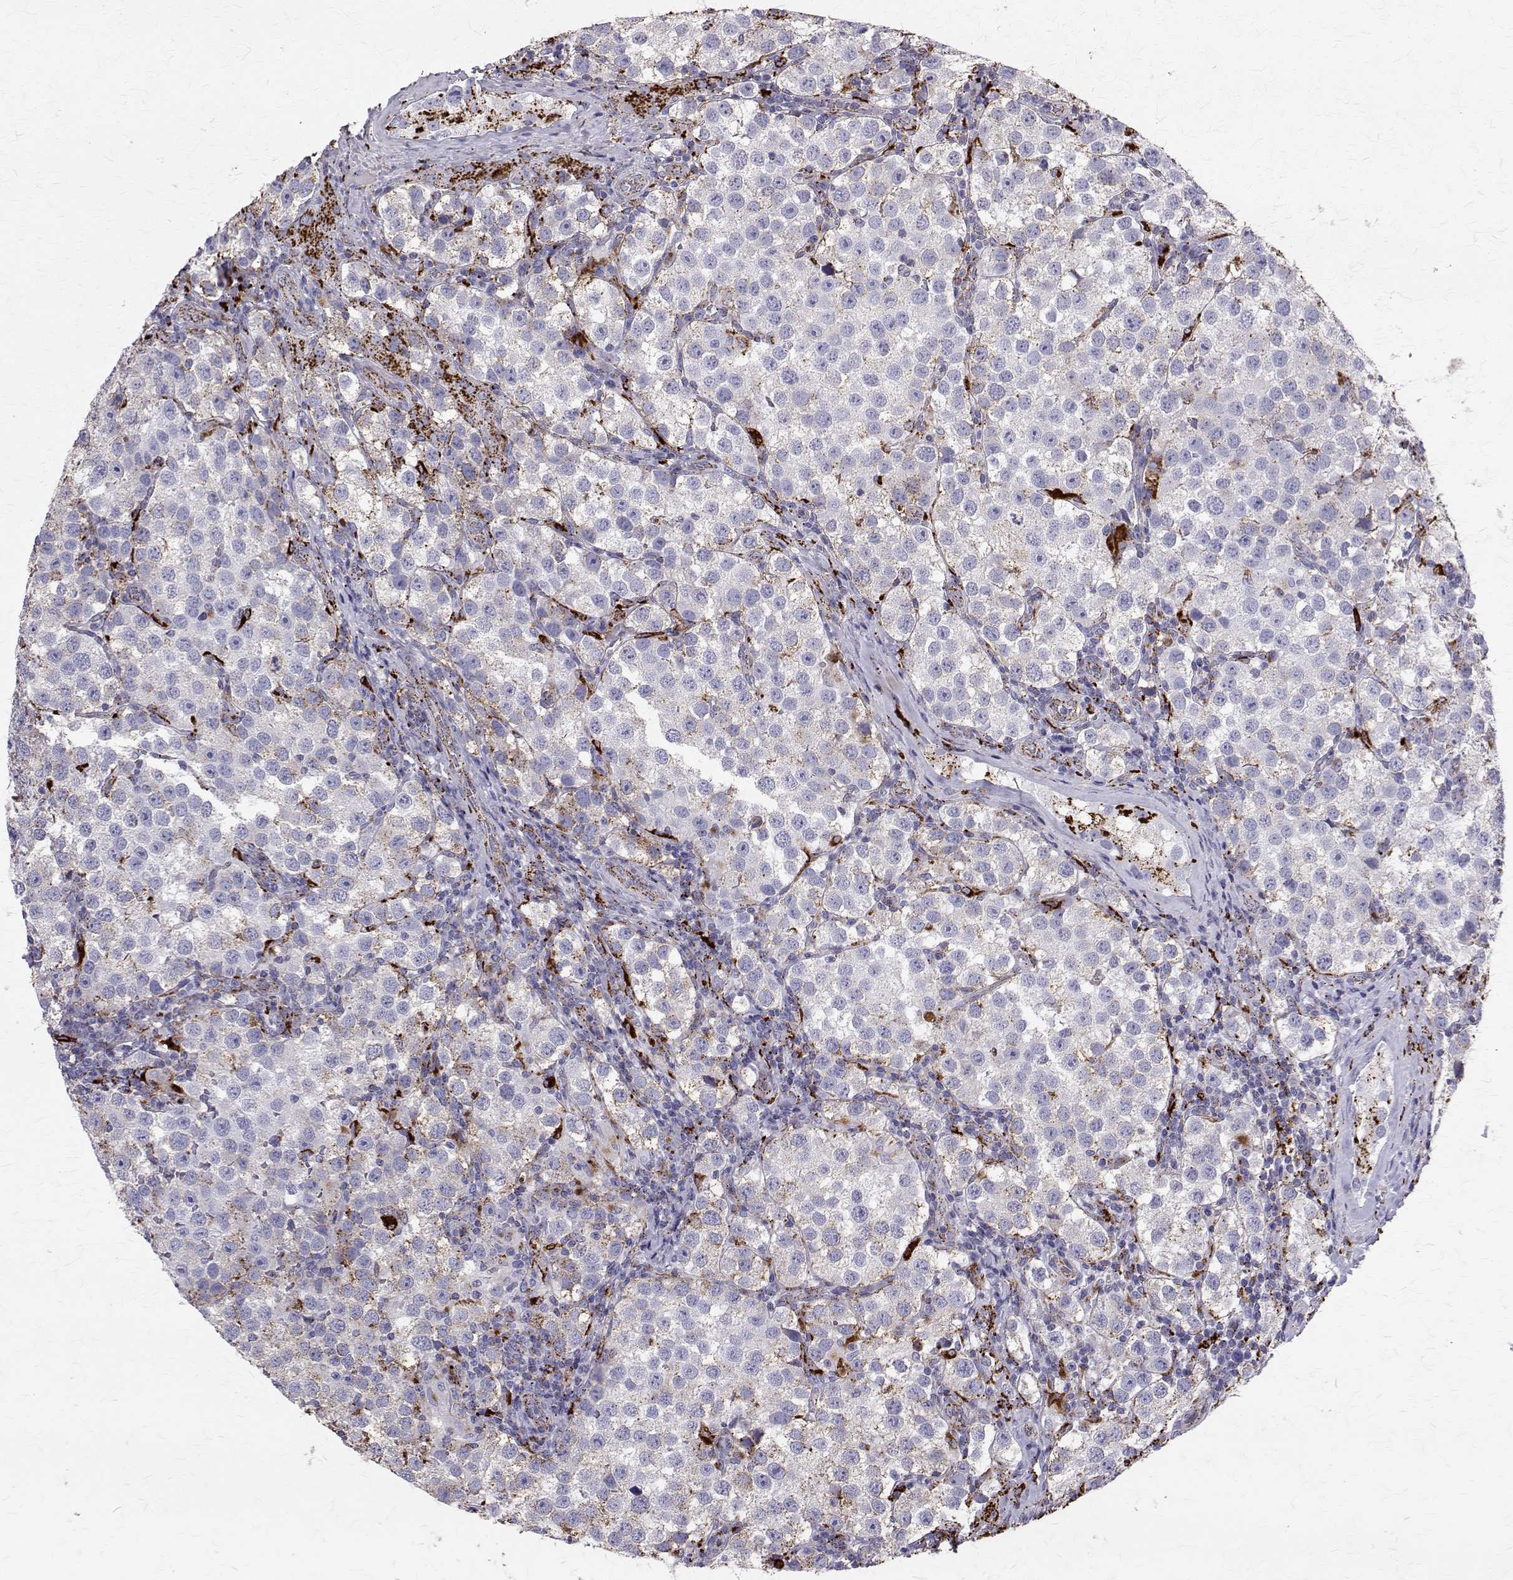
{"staining": {"intensity": "negative", "quantity": "none", "location": "none"}, "tissue": "testis cancer", "cell_type": "Tumor cells", "image_type": "cancer", "snomed": [{"axis": "morphology", "description": "Seminoma, NOS"}, {"axis": "topography", "description": "Testis"}], "caption": "A high-resolution image shows IHC staining of testis cancer (seminoma), which exhibits no significant staining in tumor cells. (DAB IHC with hematoxylin counter stain).", "gene": "TPP1", "patient": {"sex": "male", "age": 37}}